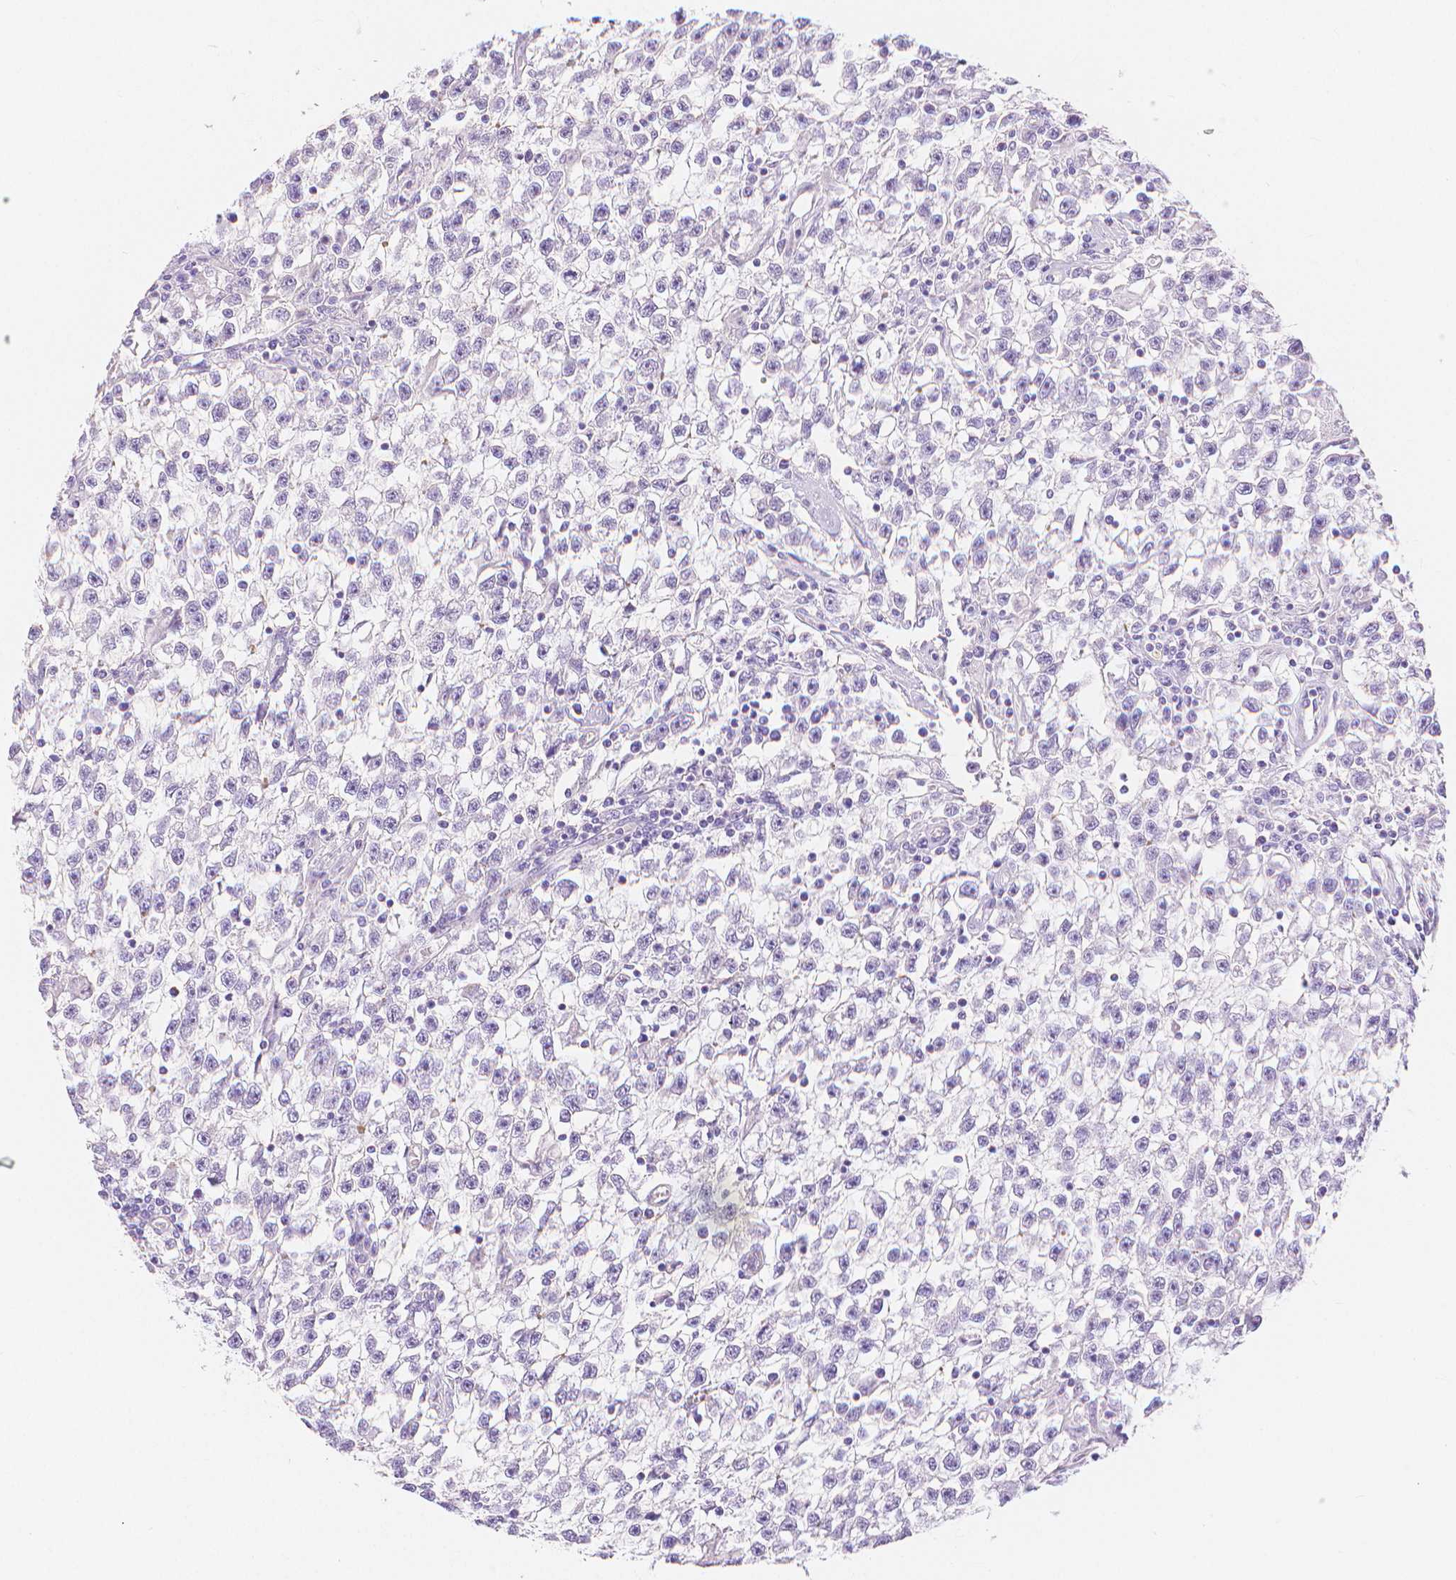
{"staining": {"intensity": "negative", "quantity": "none", "location": "none"}, "tissue": "testis cancer", "cell_type": "Tumor cells", "image_type": "cancer", "snomed": [{"axis": "morphology", "description": "Seminoma, NOS"}, {"axis": "topography", "description": "Testis"}], "caption": "IHC photomicrograph of neoplastic tissue: human seminoma (testis) stained with DAB (3,3'-diaminobenzidine) reveals no significant protein positivity in tumor cells.", "gene": "SLC27A5", "patient": {"sex": "male", "age": 31}}